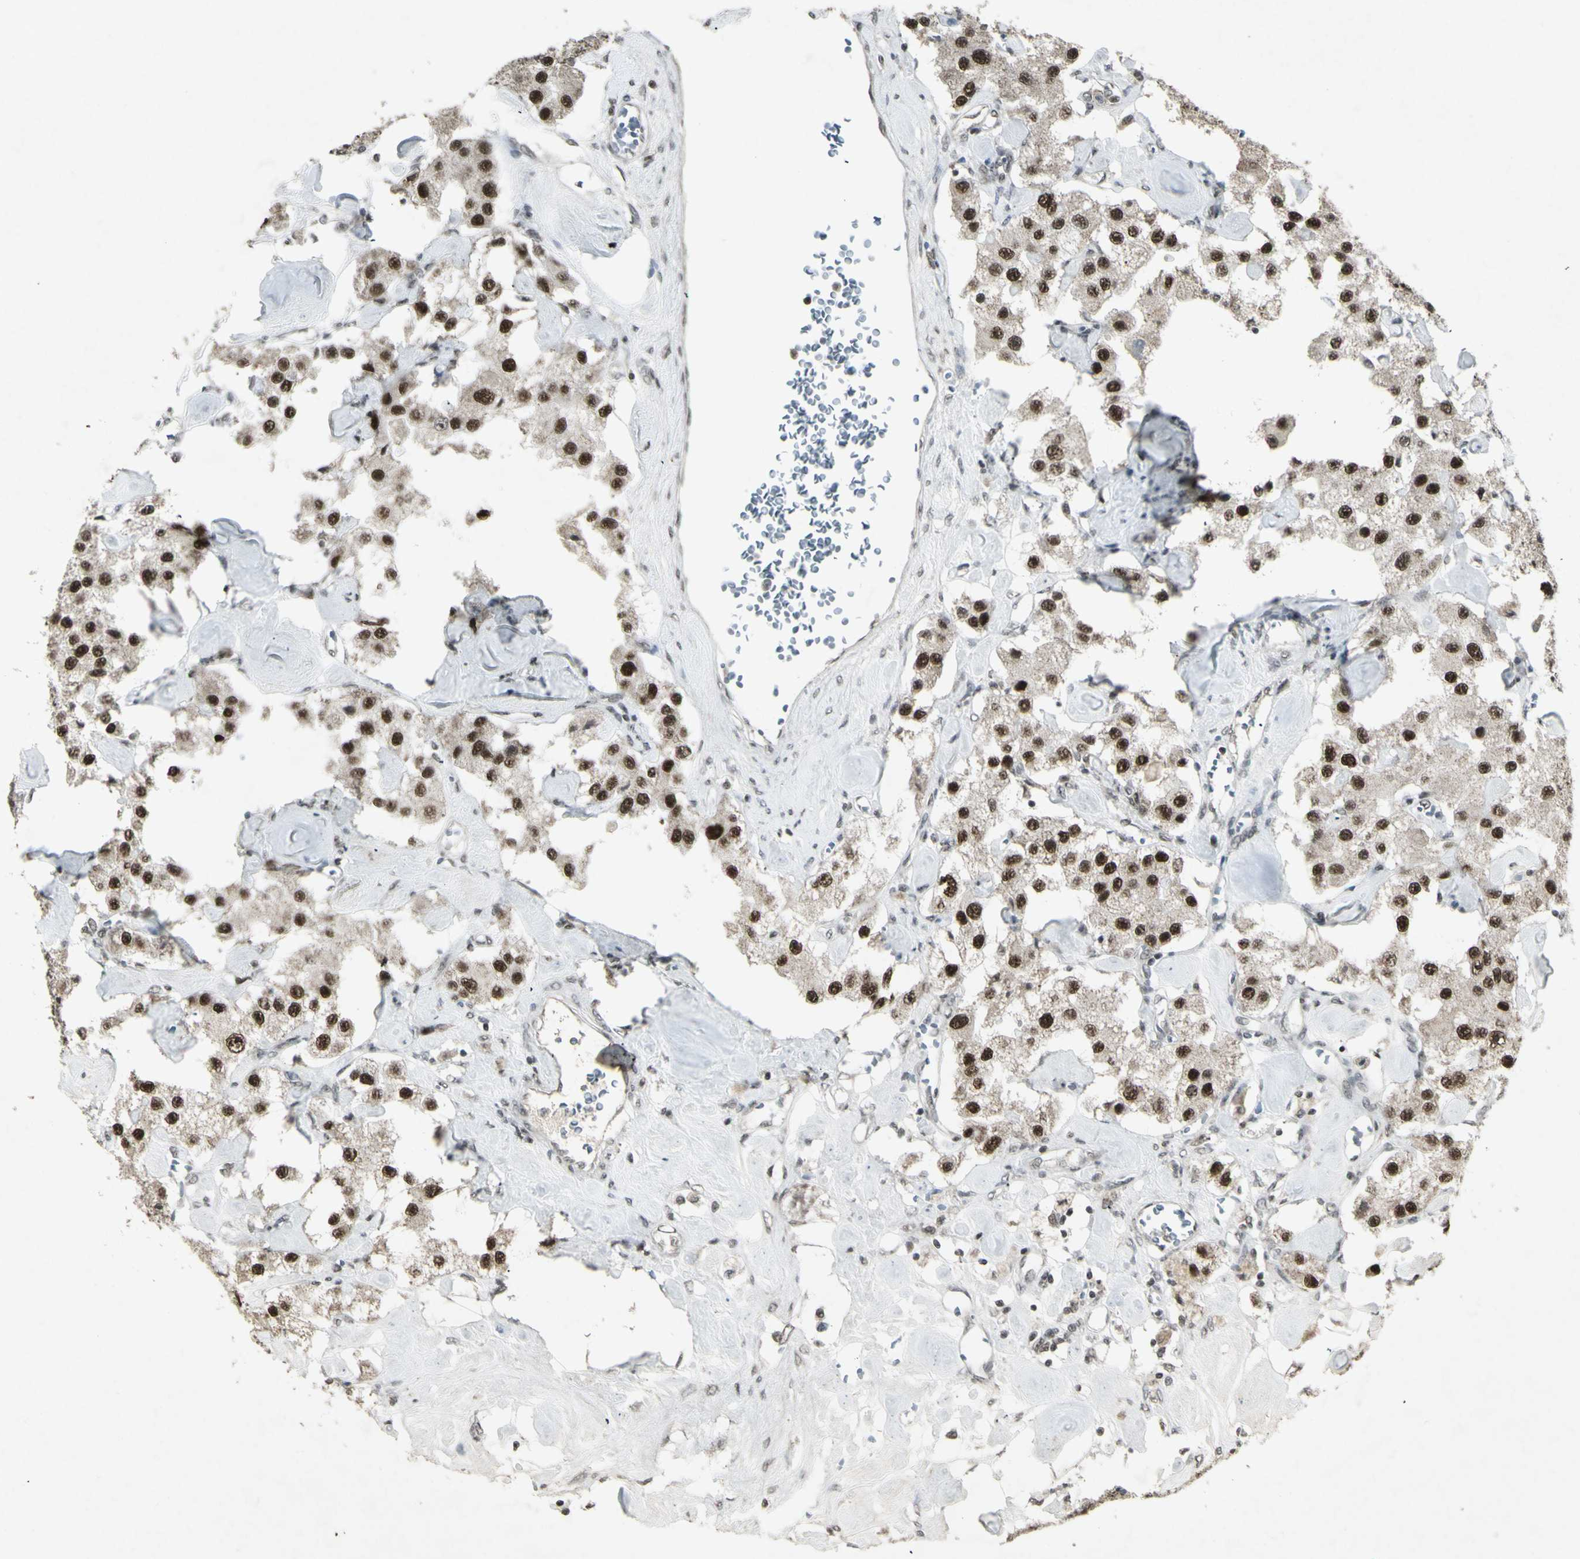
{"staining": {"intensity": "strong", "quantity": ">75%", "location": "nuclear"}, "tissue": "carcinoid", "cell_type": "Tumor cells", "image_type": "cancer", "snomed": [{"axis": "morphology", "description": "Carcinoid, malignant, NOS"}, {"axis": "topography", "description": "Pancreas"}], "caption": "Approximately >75% of tumor cells in carcinoid (malignant) demonstrate strong nuclear protein positivity as visualized by brown immunohistochemical staining.", "gene": "CCNT1", "patient": {"sex": "male", "age": 41}}